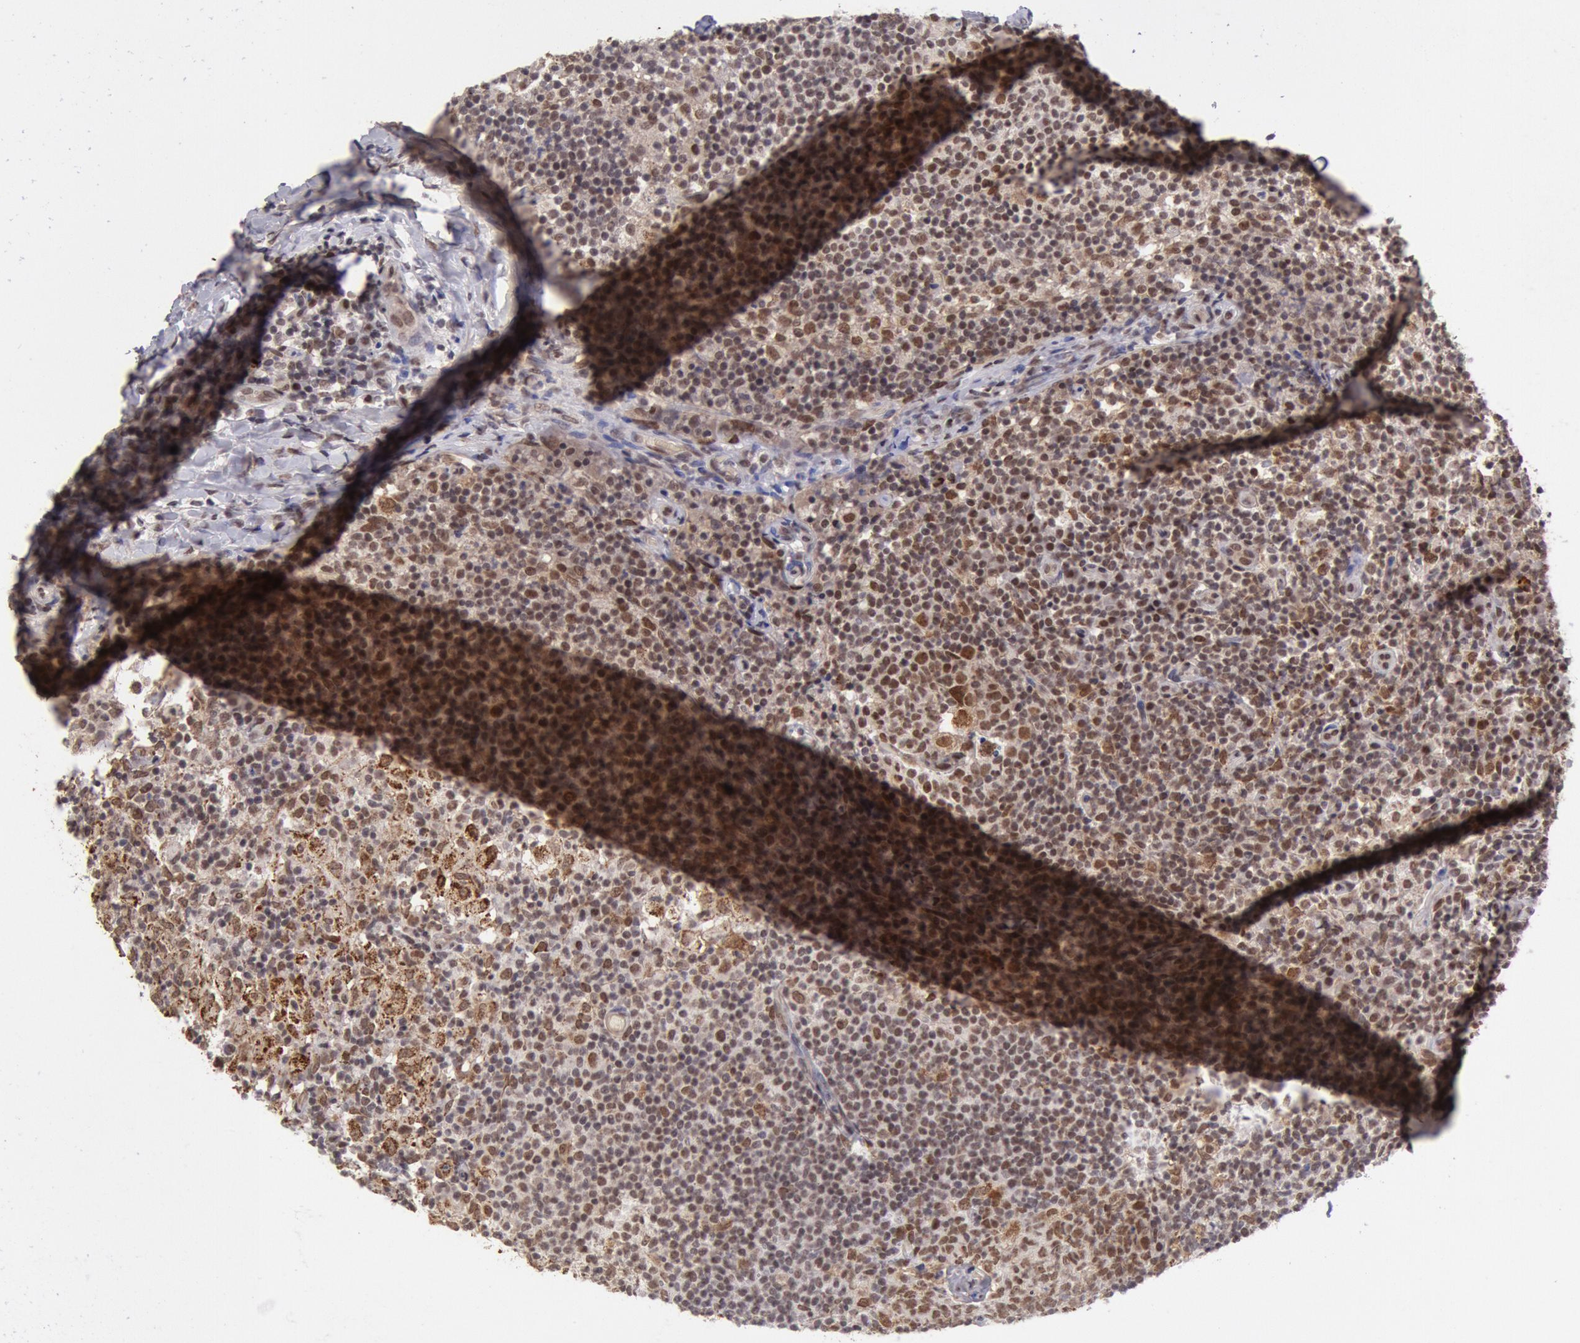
{"staining": {"intensity": "moderate", "quantity": ">75%", "location": "nuclear"}, "tissue": "lymph node", "cell_type": "Germinal center cells", "image_type": "normal", "snomed": [{"axis": "morphology", "description": "Normal tissue, NOS"}, {"axis": "morphology", "description": "Inflammation, NOS"}, {"axis": "topography", "description": "Lymph node"}], "caption": "Lymph node stained with DAB immunohistochemistry (IHC) displays medium levels of moderate nuclear positivity in approximately >75% of germinal center cells.", "gene": "CDKN2B", "patient": {"sex": "male", "age": 46}}